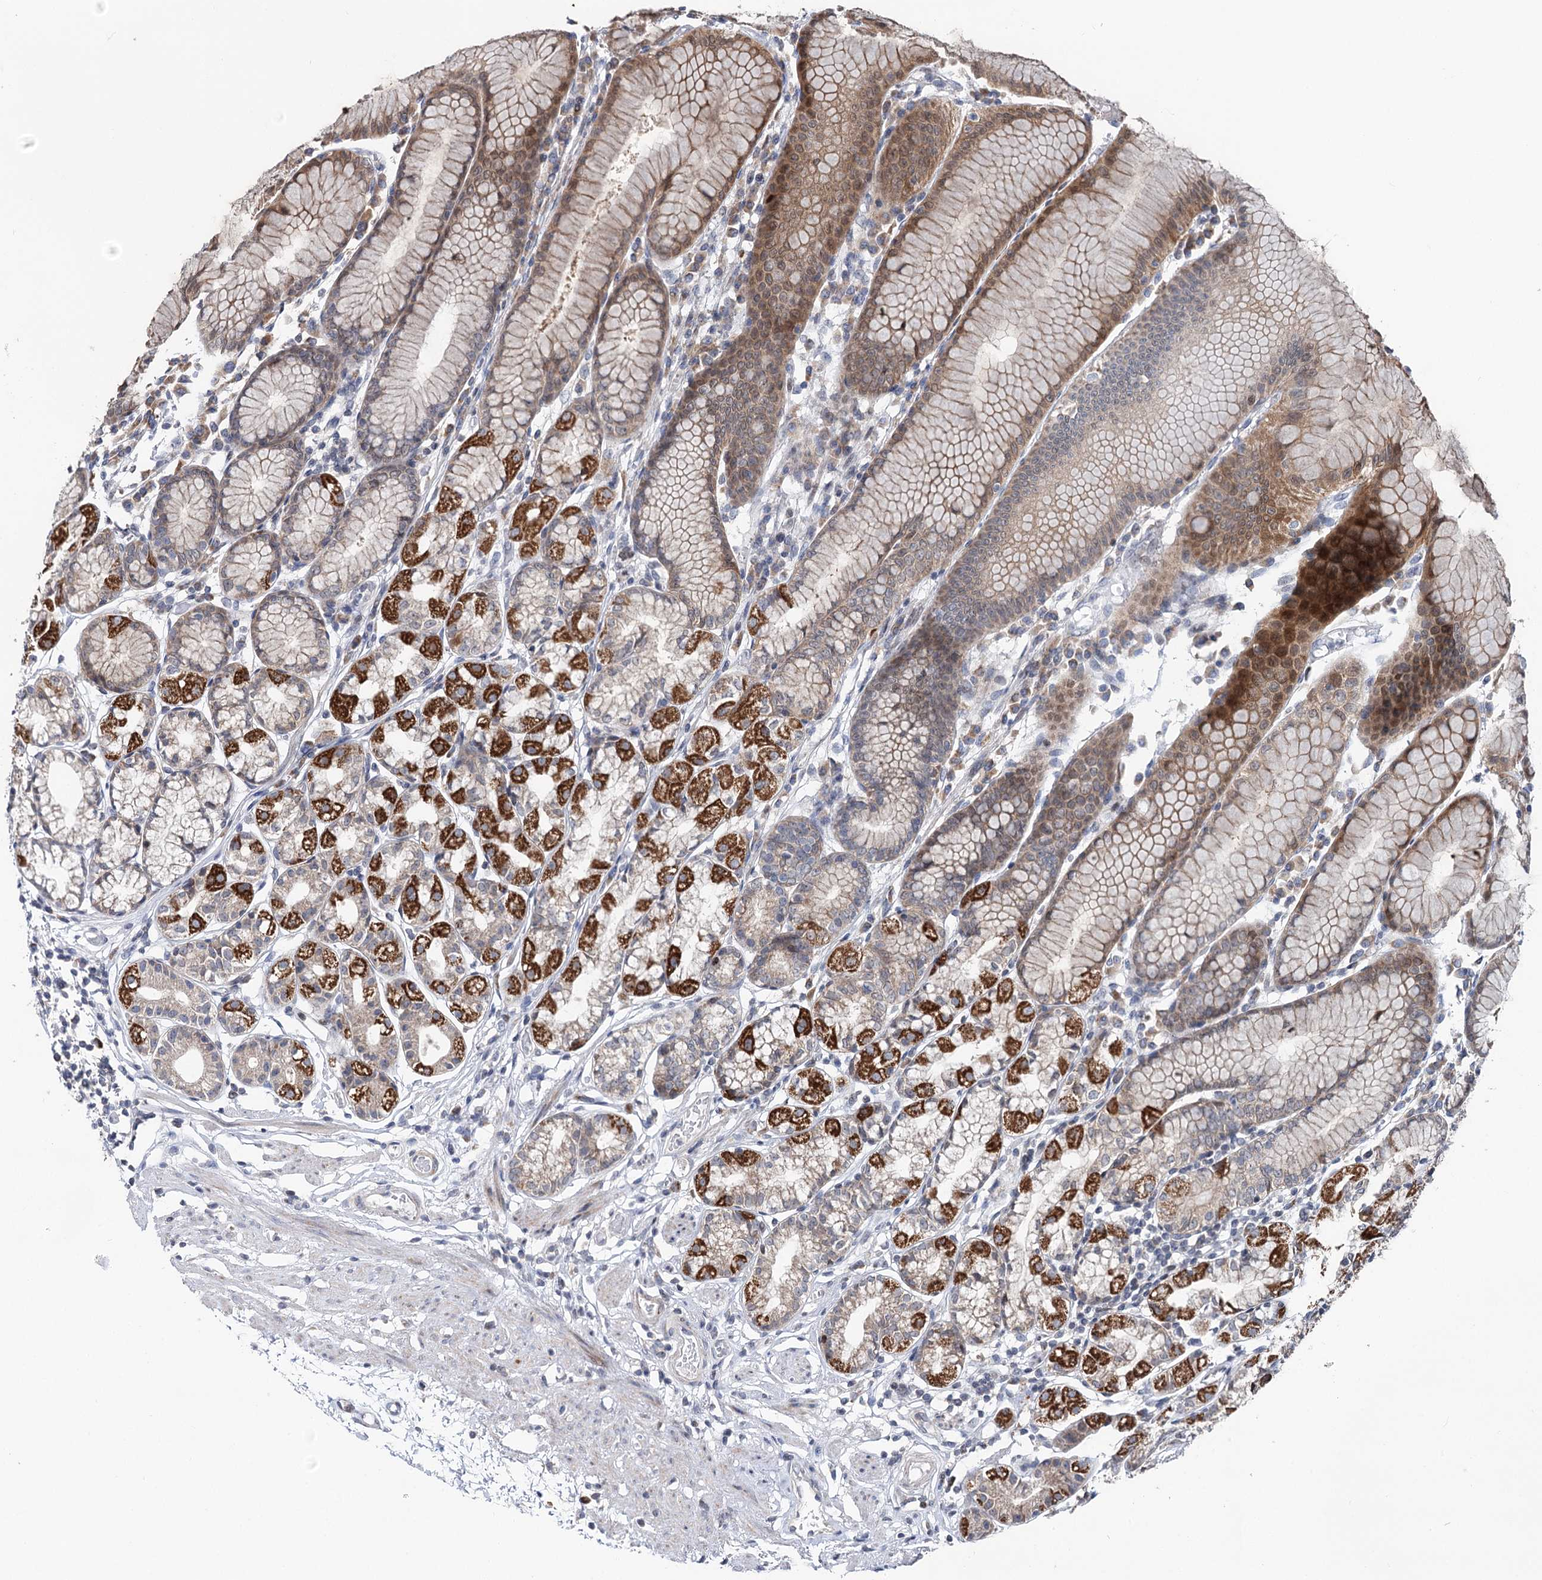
{"staining": {"intensity": "moderate", "quantity": ">75%", "location": "cytoplasmic/membranous"}, "tissue": "stomach", "cell_type": "Glandular cells", "image_type": "normal", "snomed": [{"axis": "morphology", "description": "Normal tissue, NOS"}, {"axis": "topography", "description": "Stomach"}], "caption": "Protein staining by immunohistochemistry exhibits moderate cytoplasmic/membranous staining in about >75% of glandular cells in benign stomach.", "gene": "PTGR1", "patient": {"sex": "female", "age": 57}}